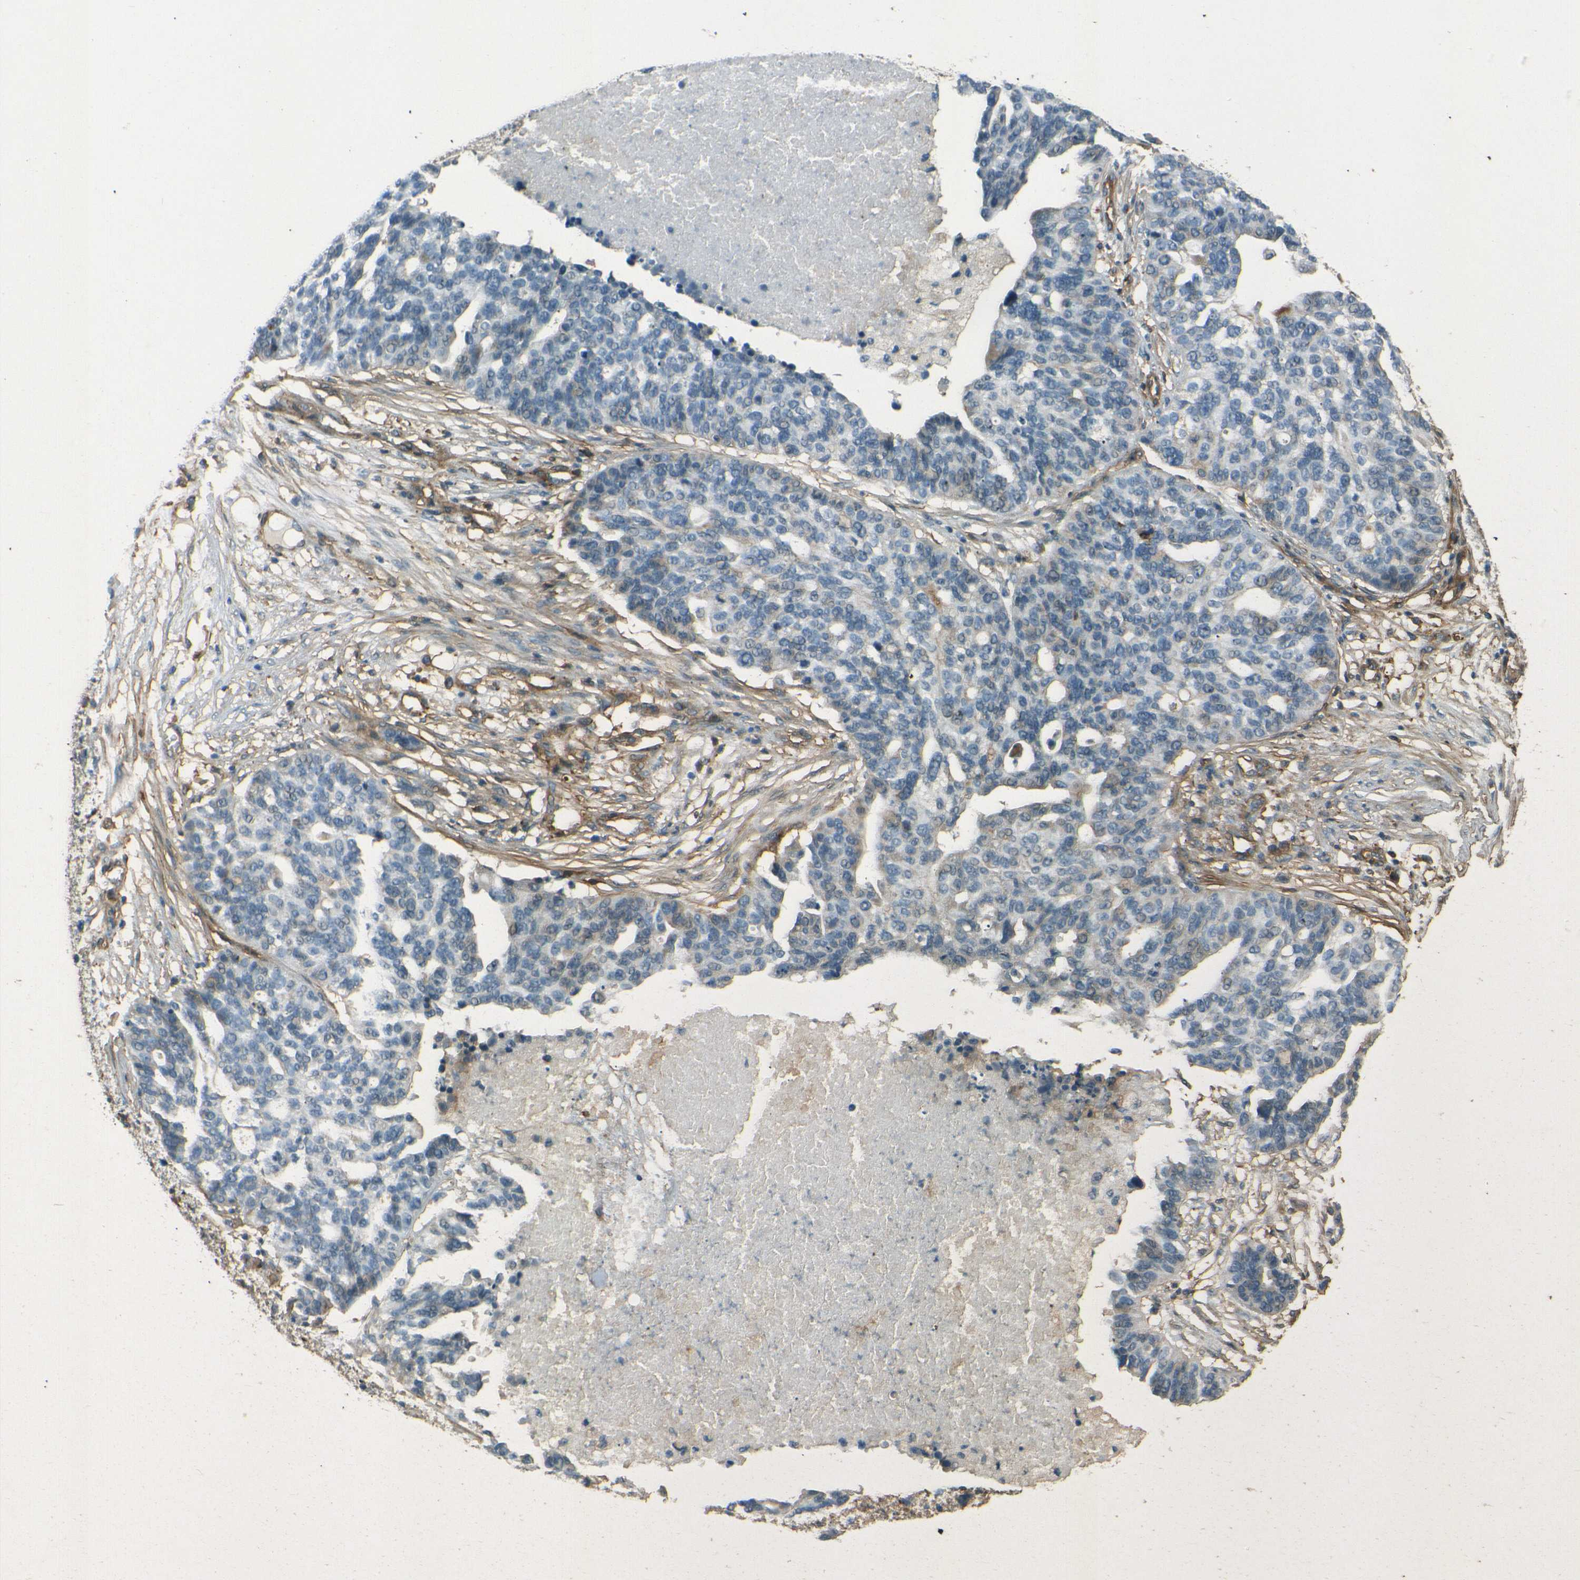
{"staining": {"intensity": "moderate", "quantity": "<25%", "location": "cytoplasmic/membranous"}, "tissue": "ovarian cancer", "cell_type": "Tumor cells", "image_type": "cancer", "snomed": [{"axis": "morphology", "description": "Cystadenocarcinoma, serous, NOS"}, {"axis": "topography", "description": "Ovary"}], "caption": "The photomicrograph displays a brown stain indicating the presence of a protein in the cytoplasmic/membranous of tumor cells in ovarian serous cystadenocarcinoma.", "gene": "ENTPD1", "patient": {"sex": "female", "age": 59}}